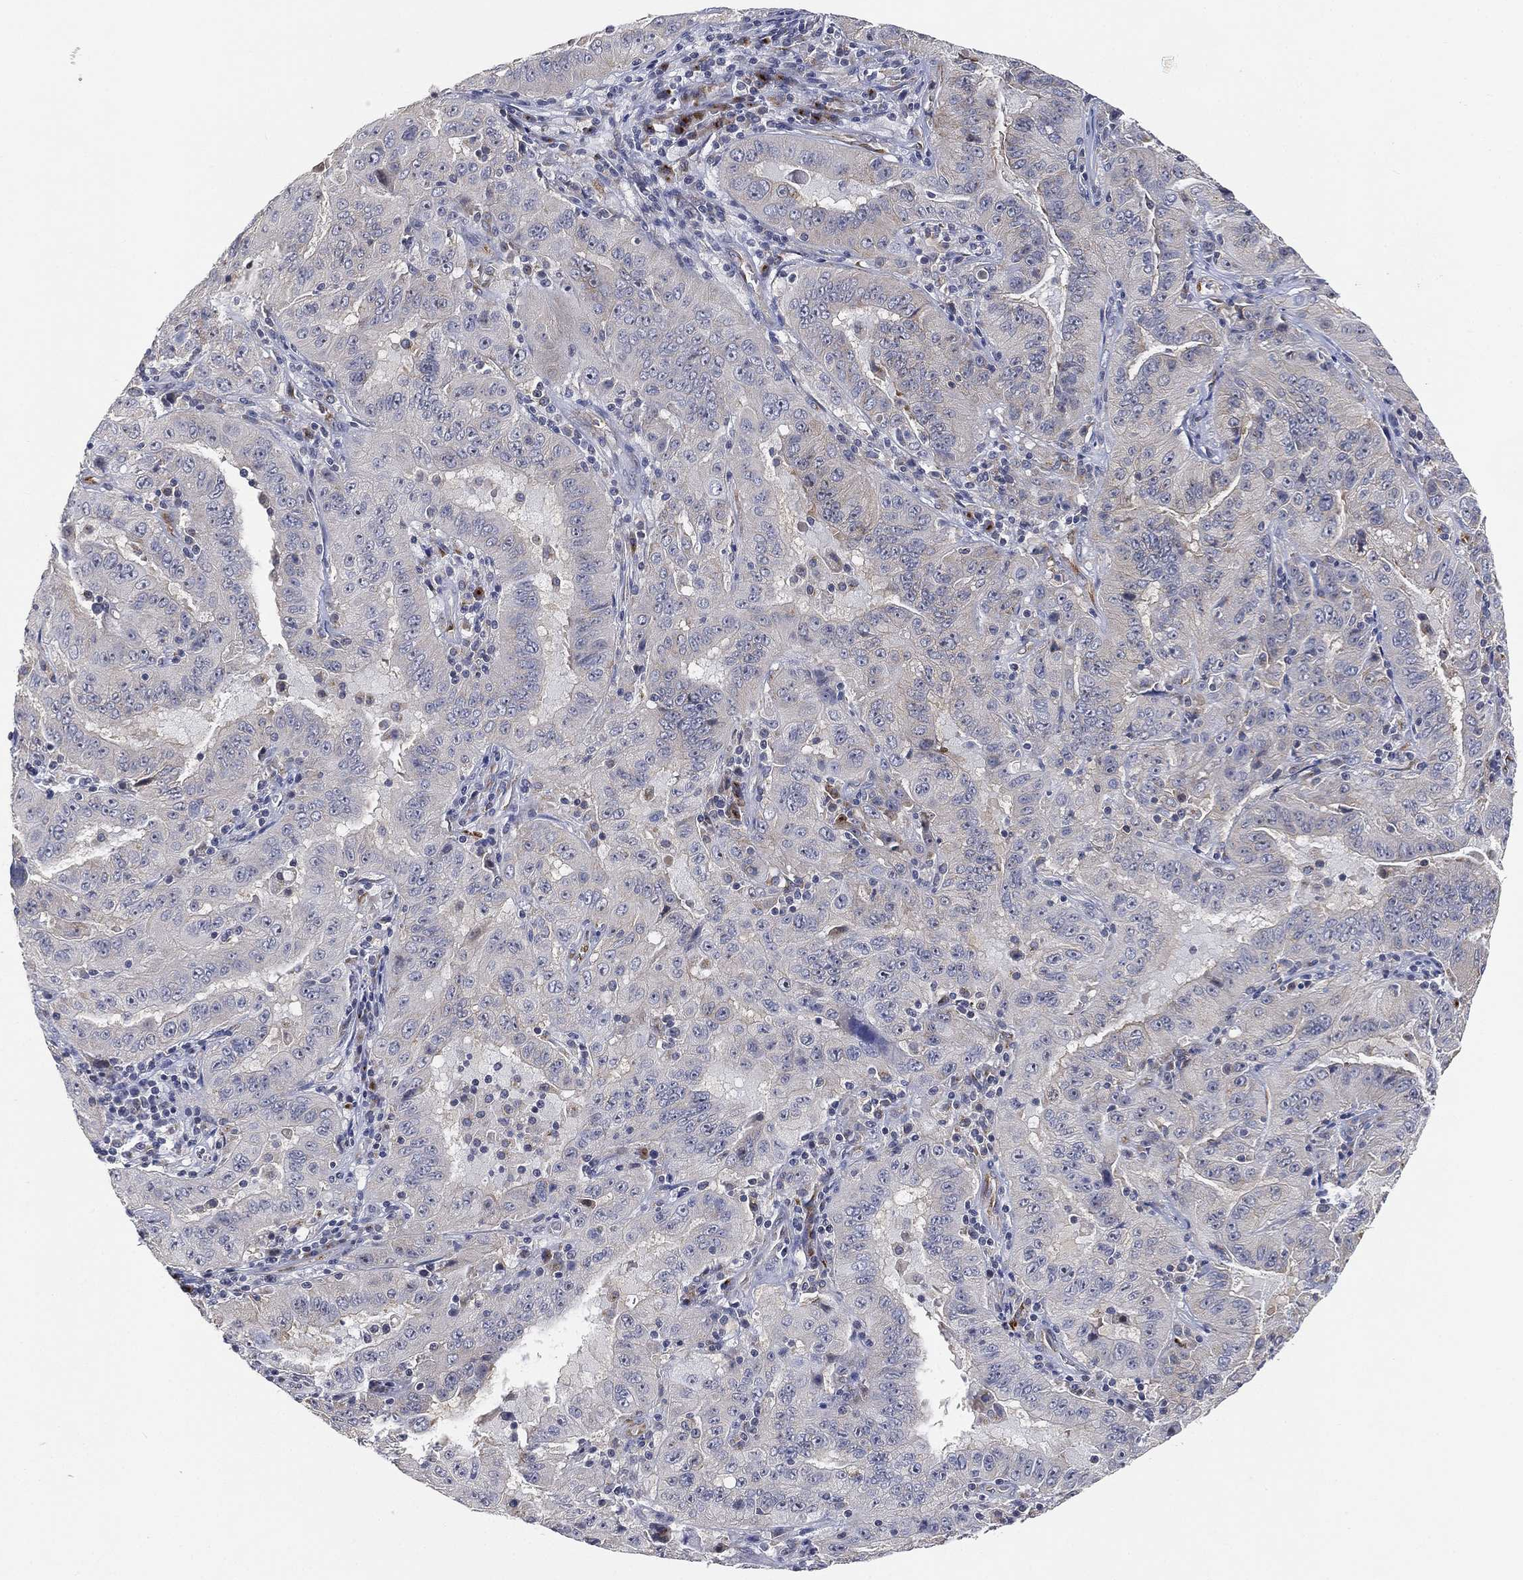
{"staining": {"intensity": "negative", "quantity": "none", "location": "none"}, "tissue": "pancreatic cancer", "cell_type": "Tumor cells", "image_type": "cancer", "snomed": [{"axis": "morphology", "description": "Adenocarcinoma, NOS"}, {"axis": "topography", "description": "Pancreas"}], "caption": "High magnification brightfield microscopy of pancreatic adenocarcinoma stained with DAB (brown) and counterstained with hematoxylin (blue): tumor cells show no significant expression.", "gene": "TICAM1", "patient": {"sex": "male", "age": 63}}